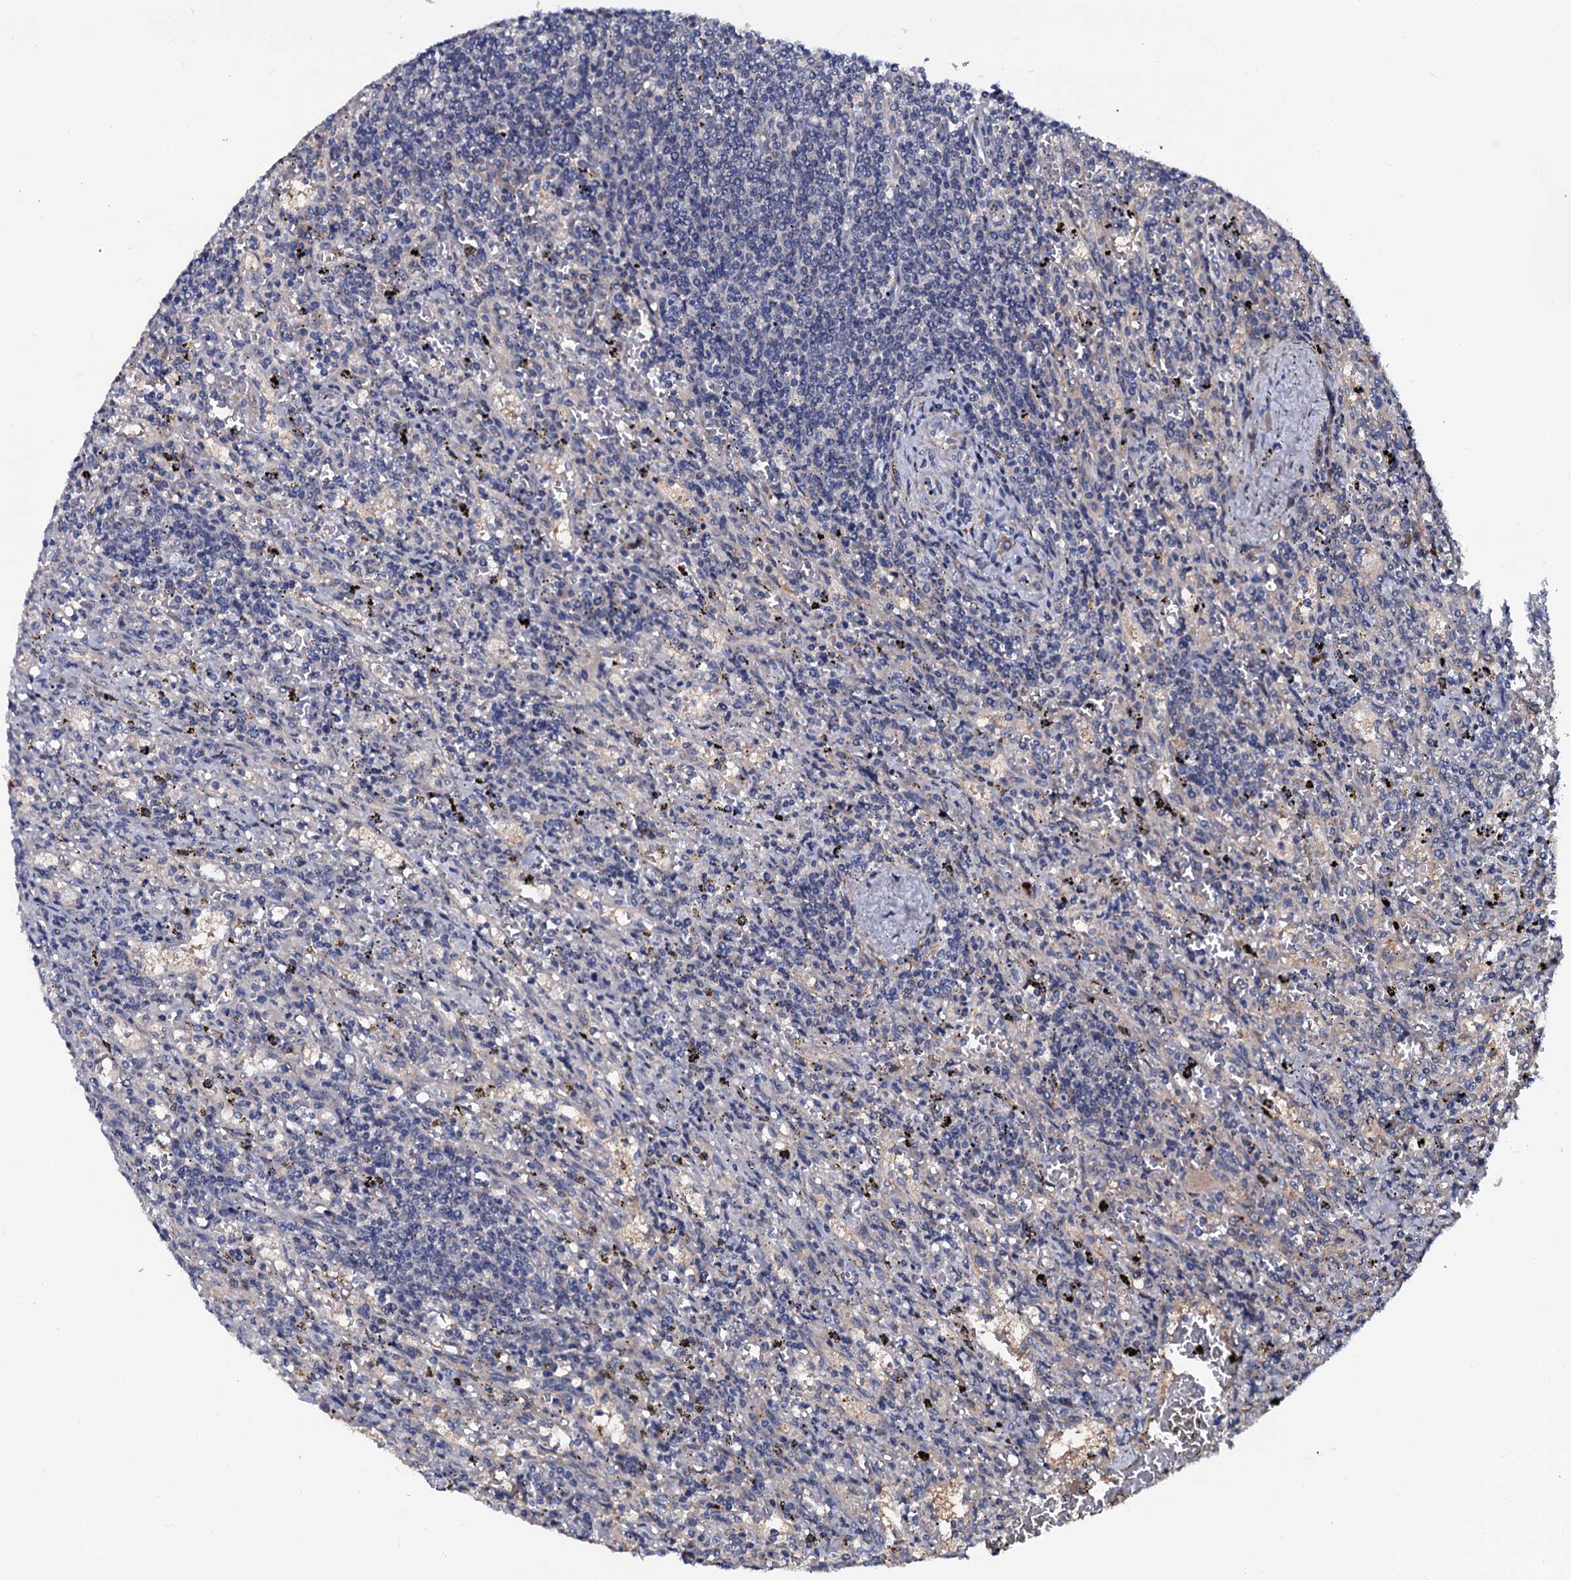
{"staining": {"intensity": "negative", "quantity": "none", "location": "none"}, "tissue": "lymphoma", "cell_type": "Tumor cells", "image_type": "cancer", "snomed": [{"axis": "morphology", "description": "Malignant lymphoma, non-Hodgkin's type, Low grade"}, {"axis": "topography", "description": "Spleen"}], "caption": "Immunohistochemical staining of low-grade malignant lymphoma, non-Hodgkin's type exhibits no significant positivity in tumor cells.", "gene": "N4BP1", "patient": {"sex": "male", "age": 76}}